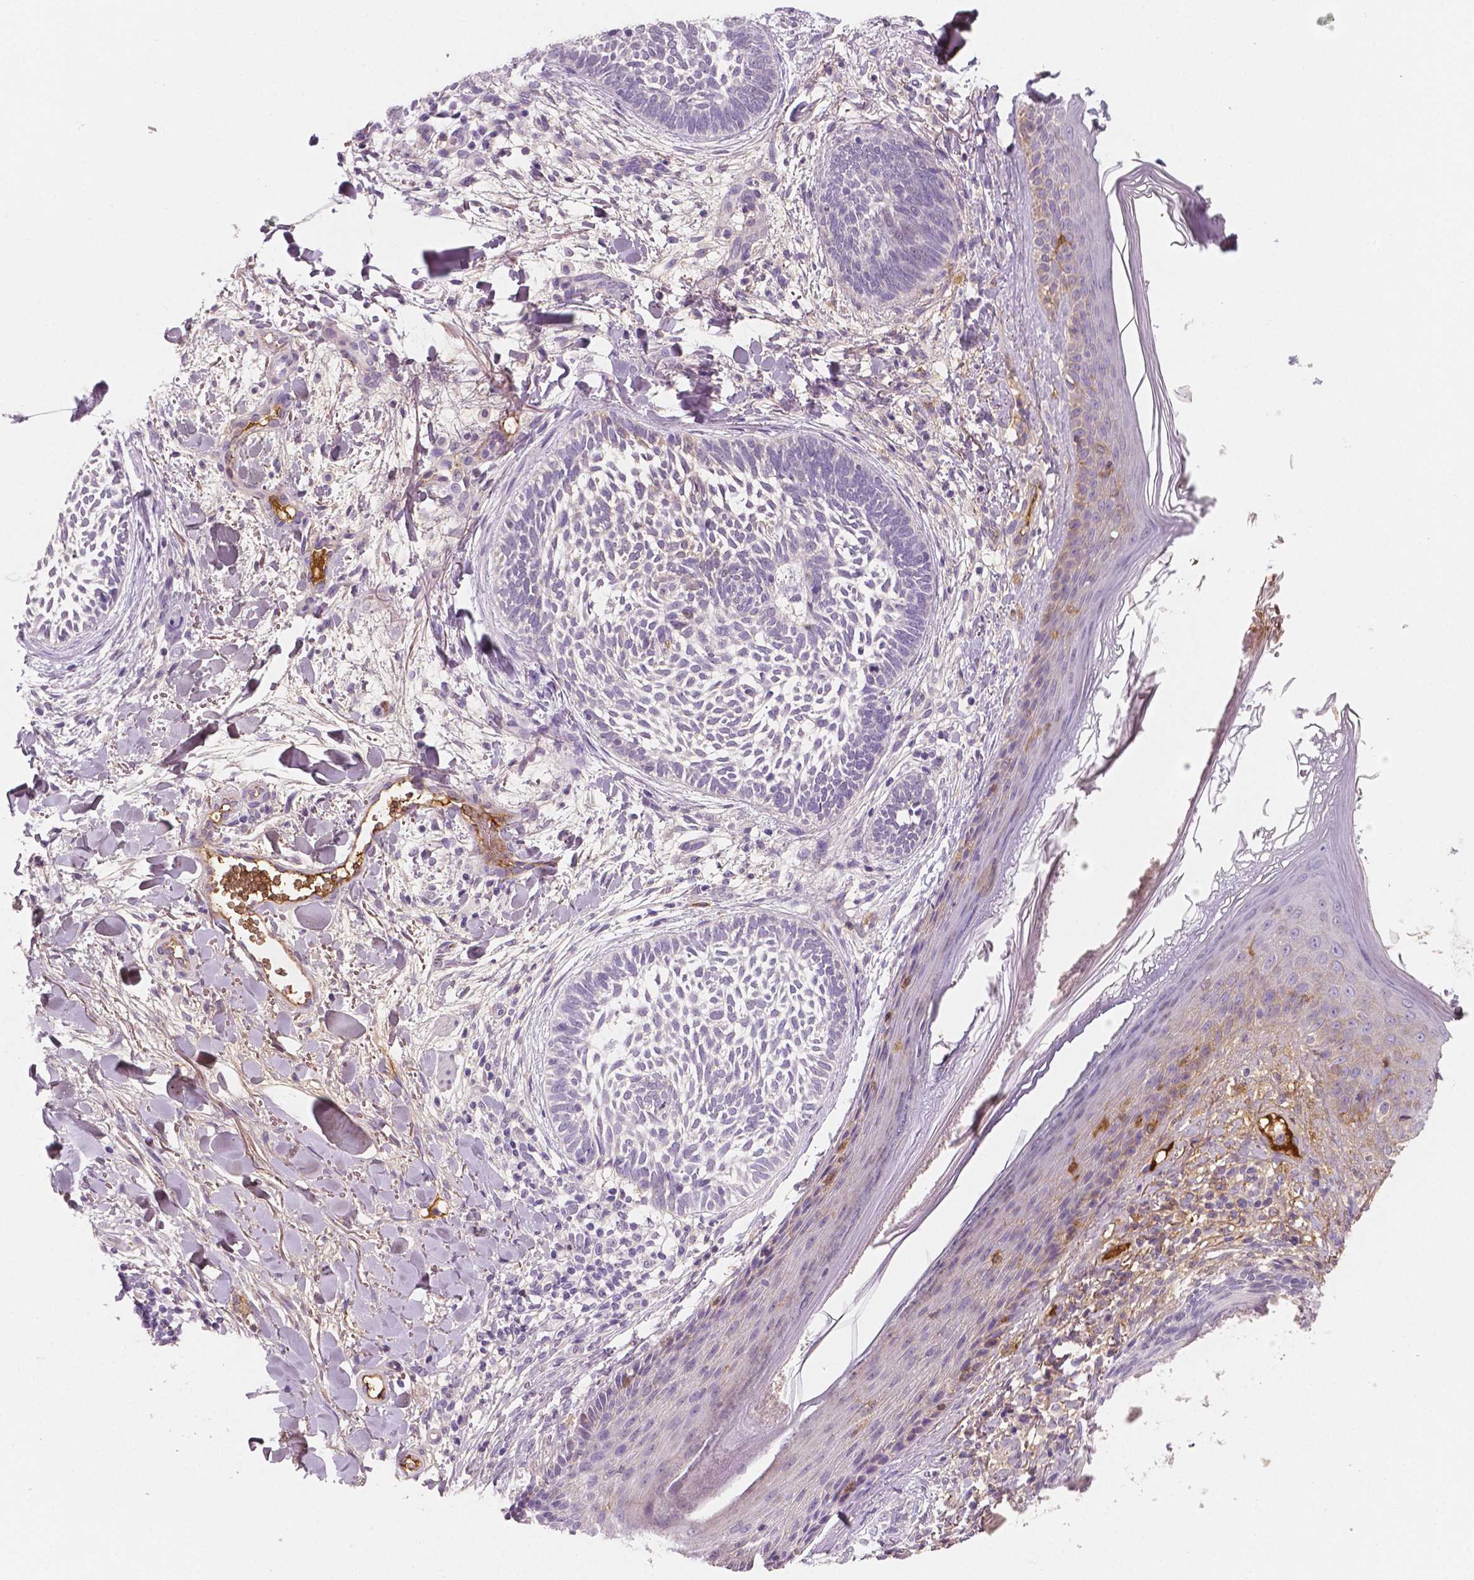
{"staining": {"intensity": "negative", "quantity": "none", "location": "none"}, "tissue": "skin cancer", "cell_type": "Tumor cells", "image_type": "cancer", "snomed": [{"axis": "morphology", "description": "Normal tissue, NOS"}, {"axis": "morphology", "description": "Basal cell carcinoma"}, {"axis": "topography", "description": "Skin"}], "caption": "DAB immunohistochemical staining of basal cell carcinoma (skin) demonstrates no significant staining in tumor cells.", "gene": "APOA4", "patient": {"sex": "male", "age": 46}}